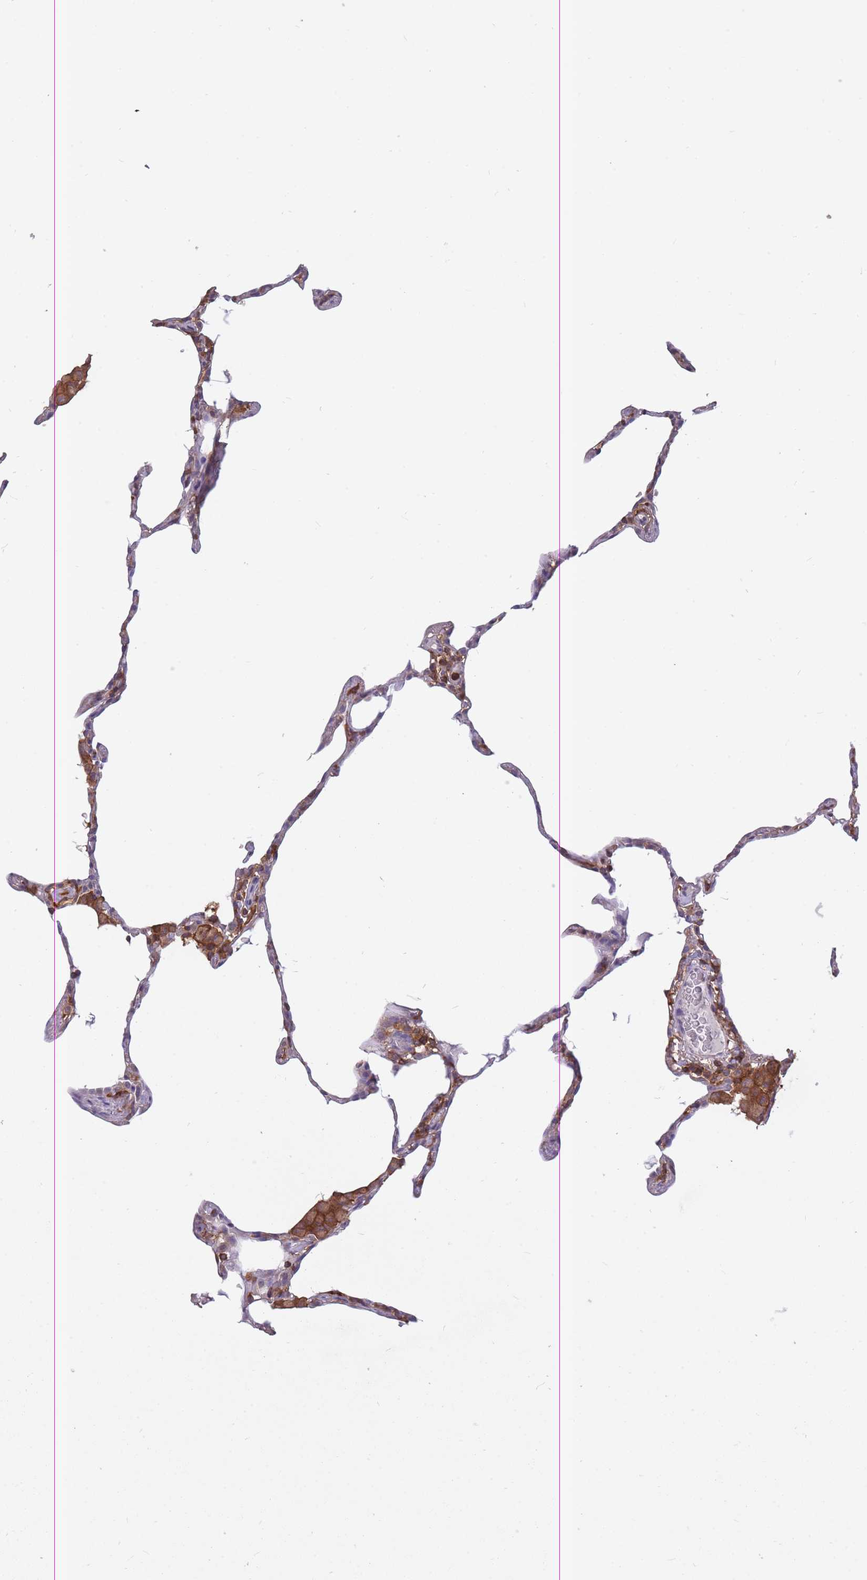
{"staining": {"intensity": "negative", "quantity": "none", "location": "none"}, "tissue": "lung", "cell_type": "Alveolar cells", "image_type": "normal", "snomed": [{"axis": "morphology", "description": "Normal tissue, NOS"}, {"axis": "topography", "description": "Lung"}], "caption": "There is no significant staining in alveolar cells of lung. (Immunohistochemistry (ihc), brightfield microscopy, high magnification).", "gene": "GMIP", "patient": {"sex": "female", "age": 57}}